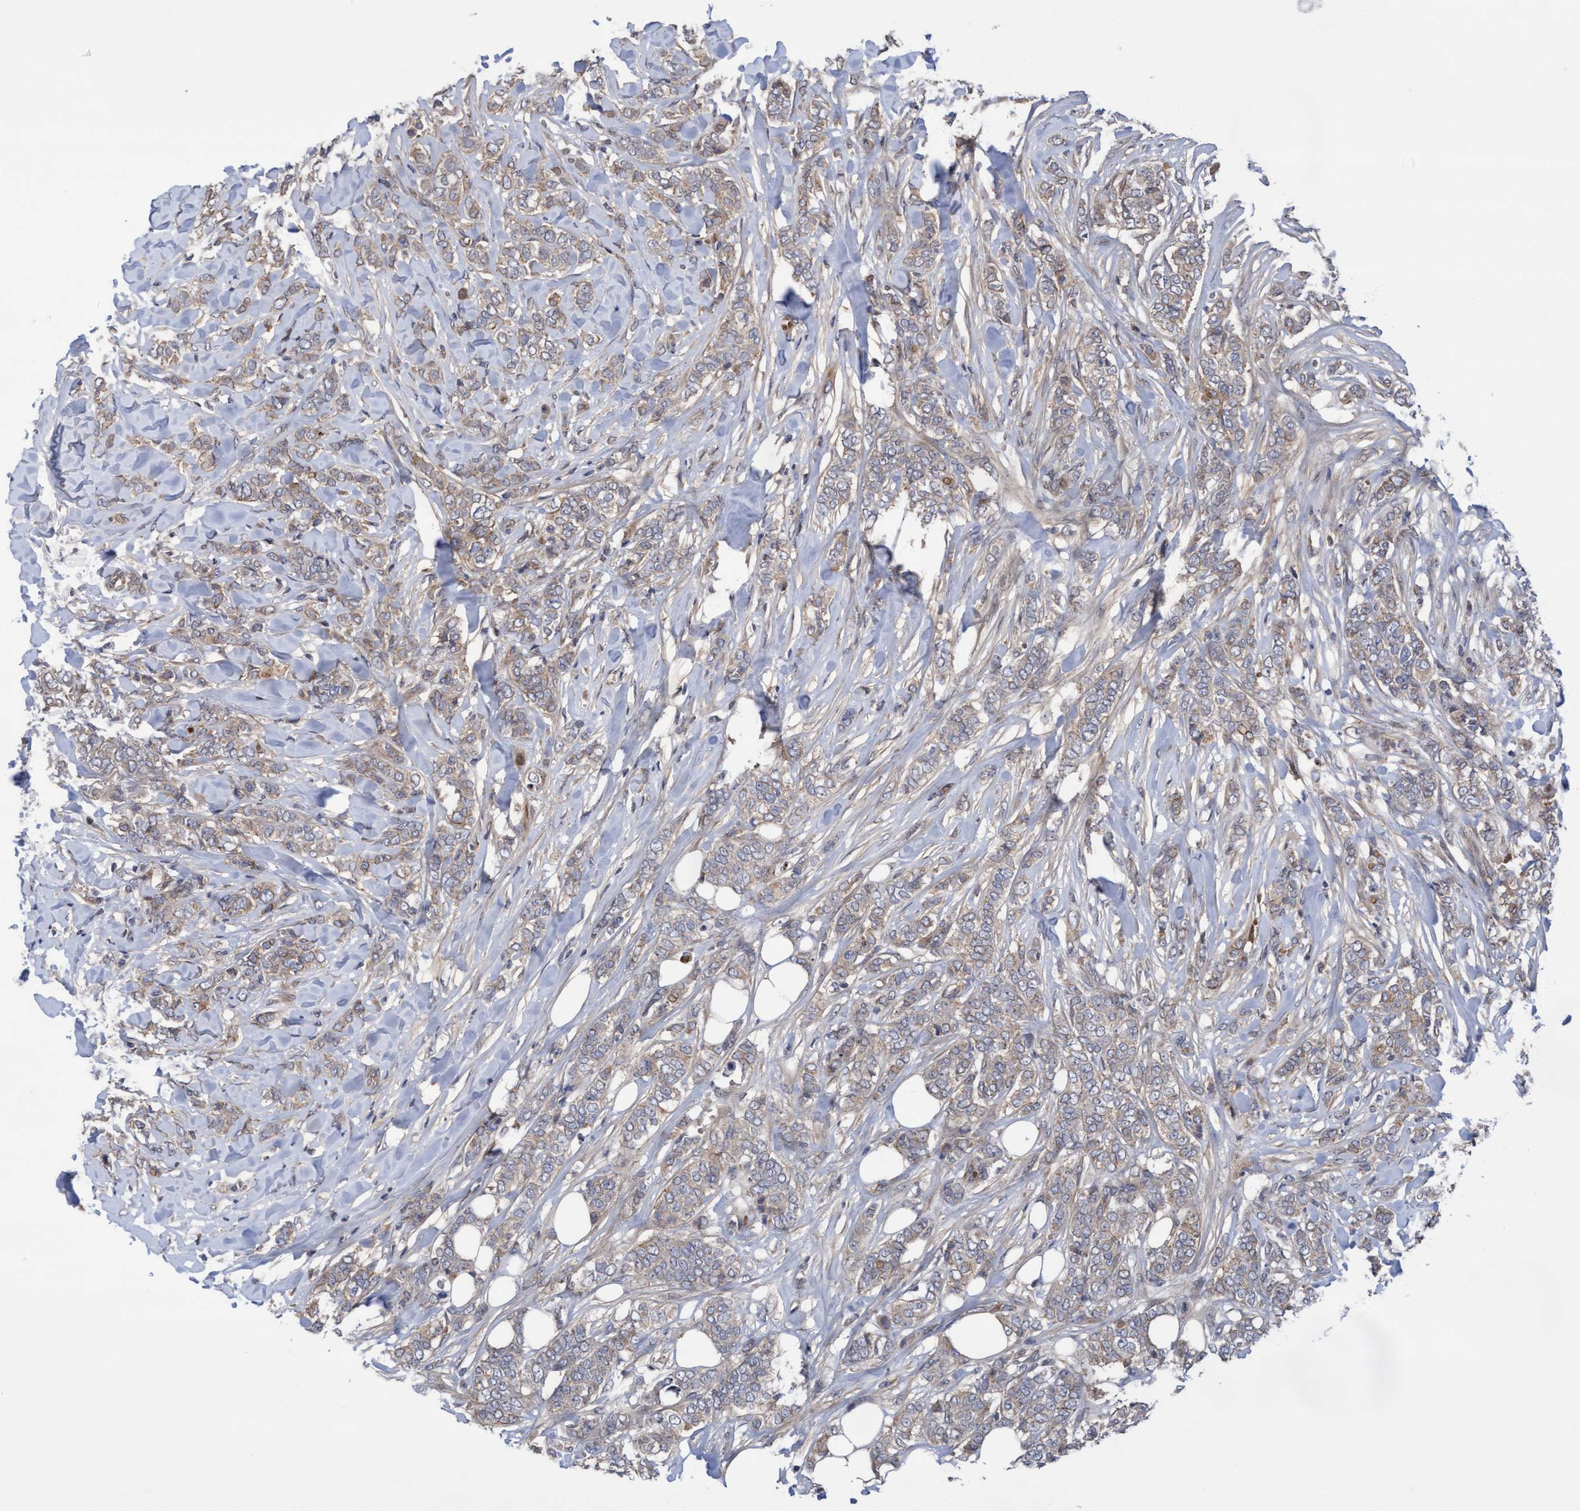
{"staining": {"intensity": "weak", "quantity": ">75%", "location": "cytoplasmic/membranous"}, "tissue": "breast cancer", "cell_type": "Tumor cells", "image_type": "cancer", "snomed": [{"axis": "morphology", "description": "Lobular carcinoma"}, {"axis": "topography", "description": "Skin"}, {"axis": "topography", "description": "Breast"}], "caption": "Brown immunohistochemical staining in lobular carcinoma (breast) exhibits weak cytoplasmic/membranous staining in about >75% of tumor cells.", "gene": "COBL", "patient": {"sex": "female", "age": 46}}